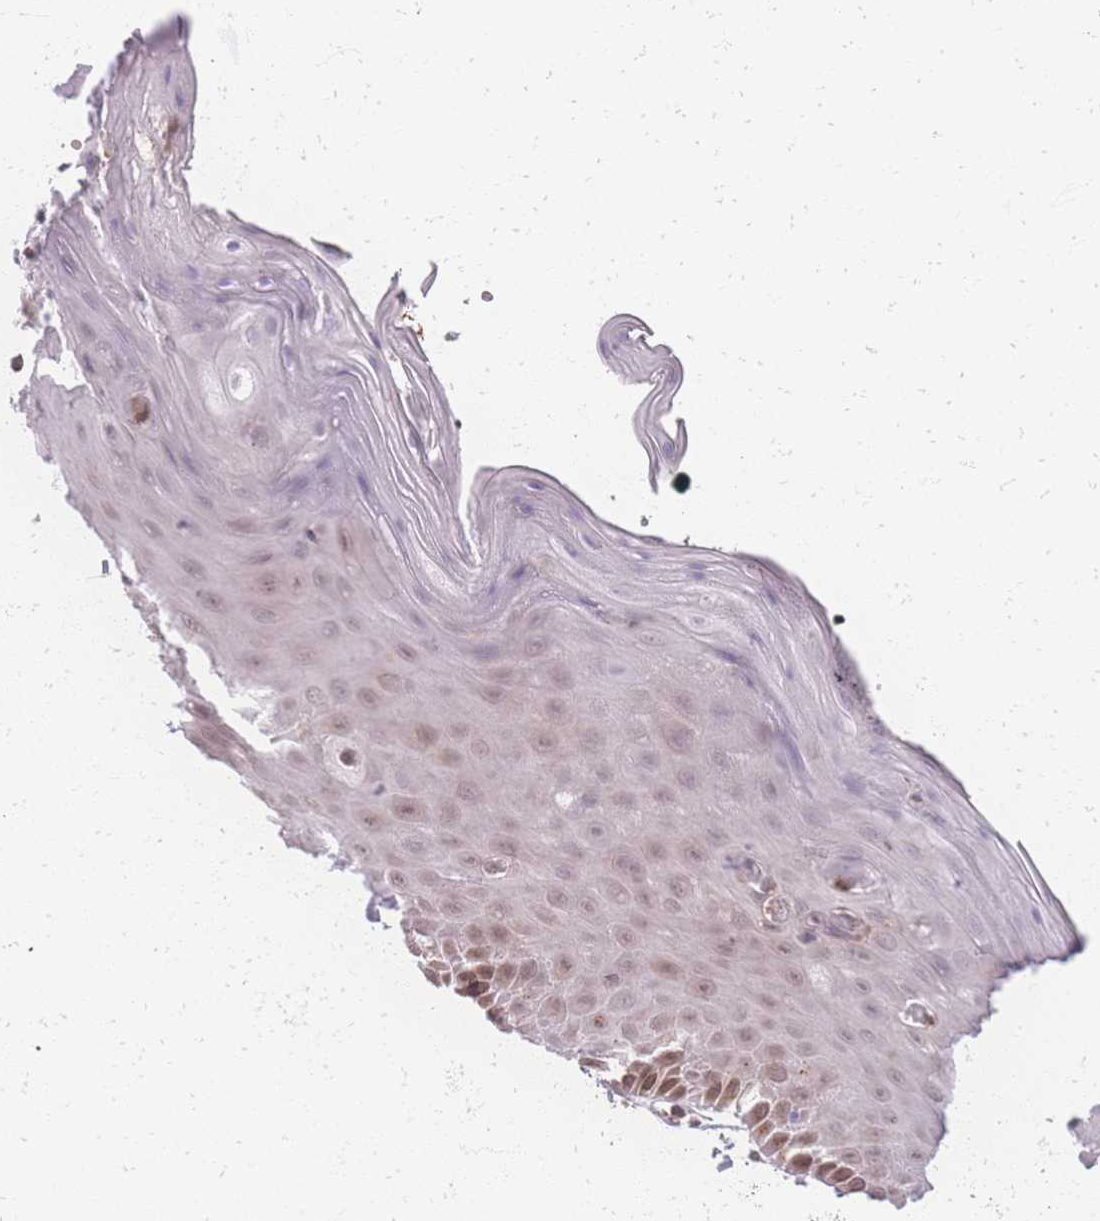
{"staining": {"intensity": "moderate", "quantity": "25%-75%", "location": "nuclear"}, "tissue": "oral mucosa", "cell_type": "Squamous epithelial cells", "image_type": "normal", "snomed": [{"axis": "morphology", "description": "Normal tissue, NOS"}, {"axis": "topography", "description": "Oral tissue"}, {"axis": "topography", "description": "Tounge, NOS"}], "caption": "IHC micrograph of normal oral mucosa stained for a protein (brown), which shows medium levels of moderate nuclear positivity in approximately 25%-75% of squamous epithelial cells.", "gene": "ZC3H13", "patient": {"sex": "female", "age": 59}}